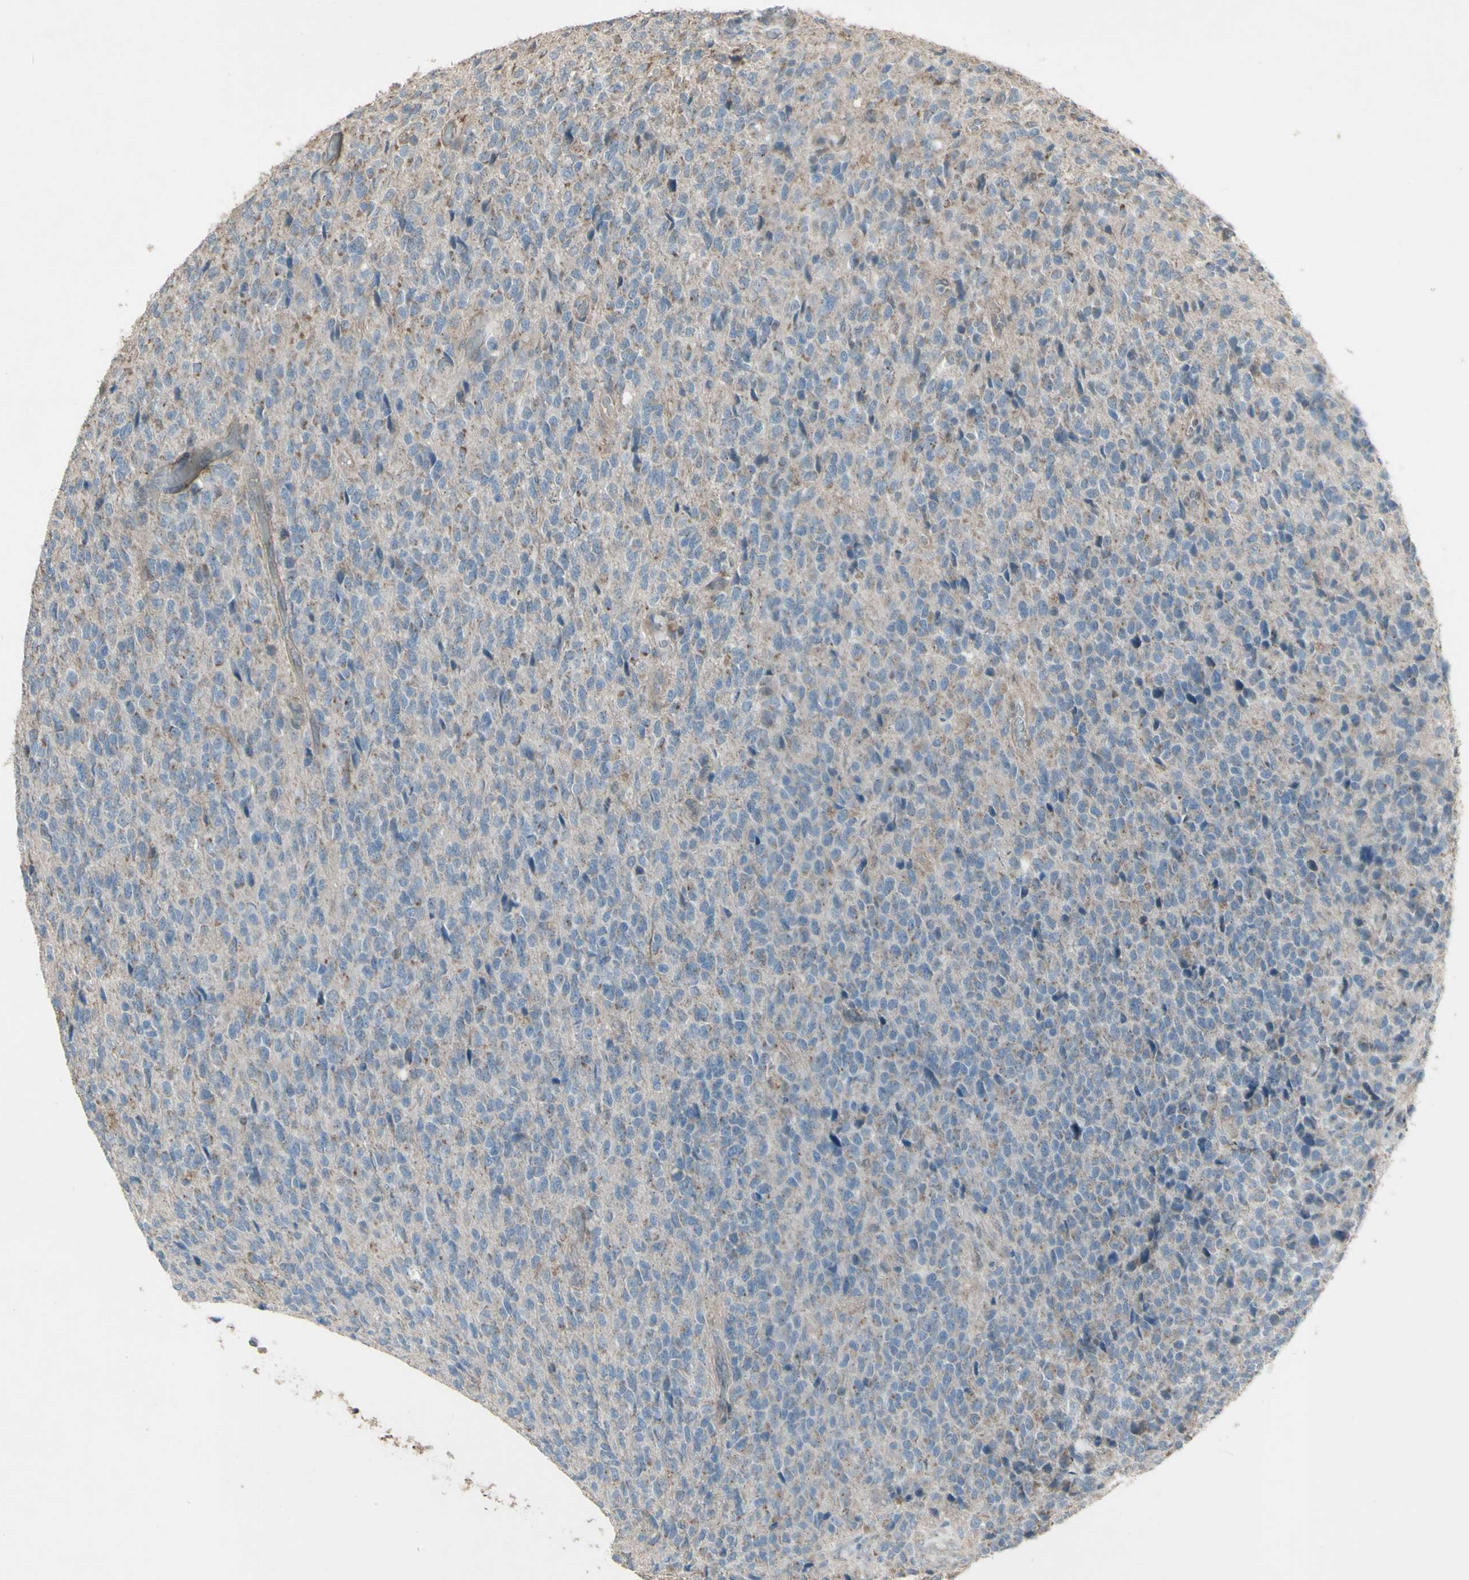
{"staining": {"intensity": "negative", "quantity": "none", "location": "none"}, "tissue": "glioma", "cell_type": "Tumor cells", "image_type": "cancer", "snomed": [{"axis": "morphology", "description": "Glioma, malignant, High grade"}, {"axis": "topography", "description": "pancreas cauda"}], "caption": "The photomicrograph shows no significant positivity in tumor cells of glioma.", "gene": "FXYD3", "patient": {"sex": "male", "age": 60}}